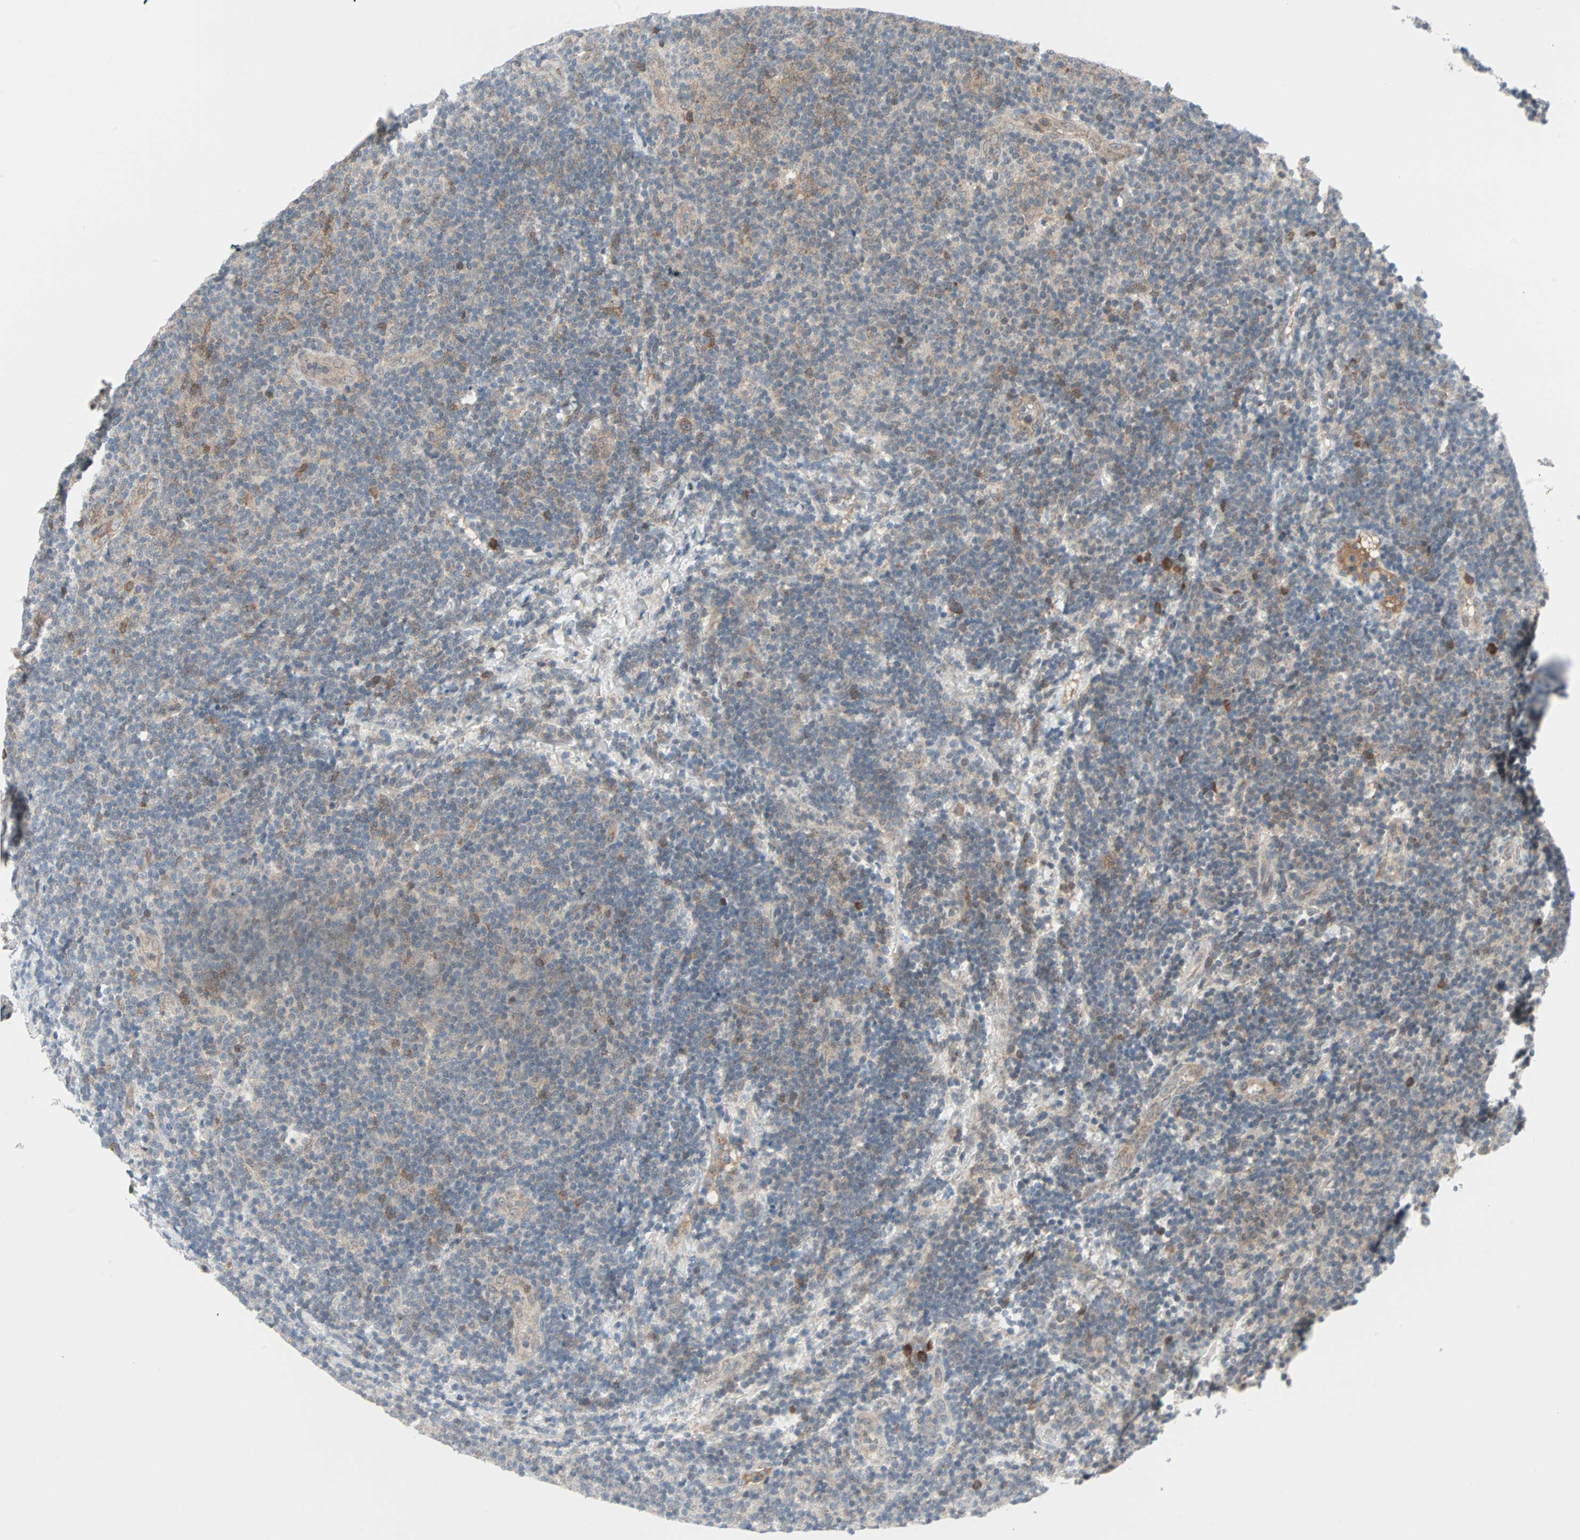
{"staining": {"intensity": "moderate", "quantity": "<25%", "location": "nuclear"}, "tissue": "lymphoma", "cell_type": "Tumor cells", "image_type": "cancer", "snomed": [{"axis": "morphology", "description": "Malignant lymphoma, non-Hodgkin's type, Low grade"}, {"axis": "topography", "description": "Lymph node"}], "caption": "The image demonstrates a brown stain indicating the presence of a protein in the nuclear of tumor cells in low-grade malignant lymphoma, non-Hodgkin's type.", "gene": "CASP3", "patient": {"sex": "male", "age": 83}}